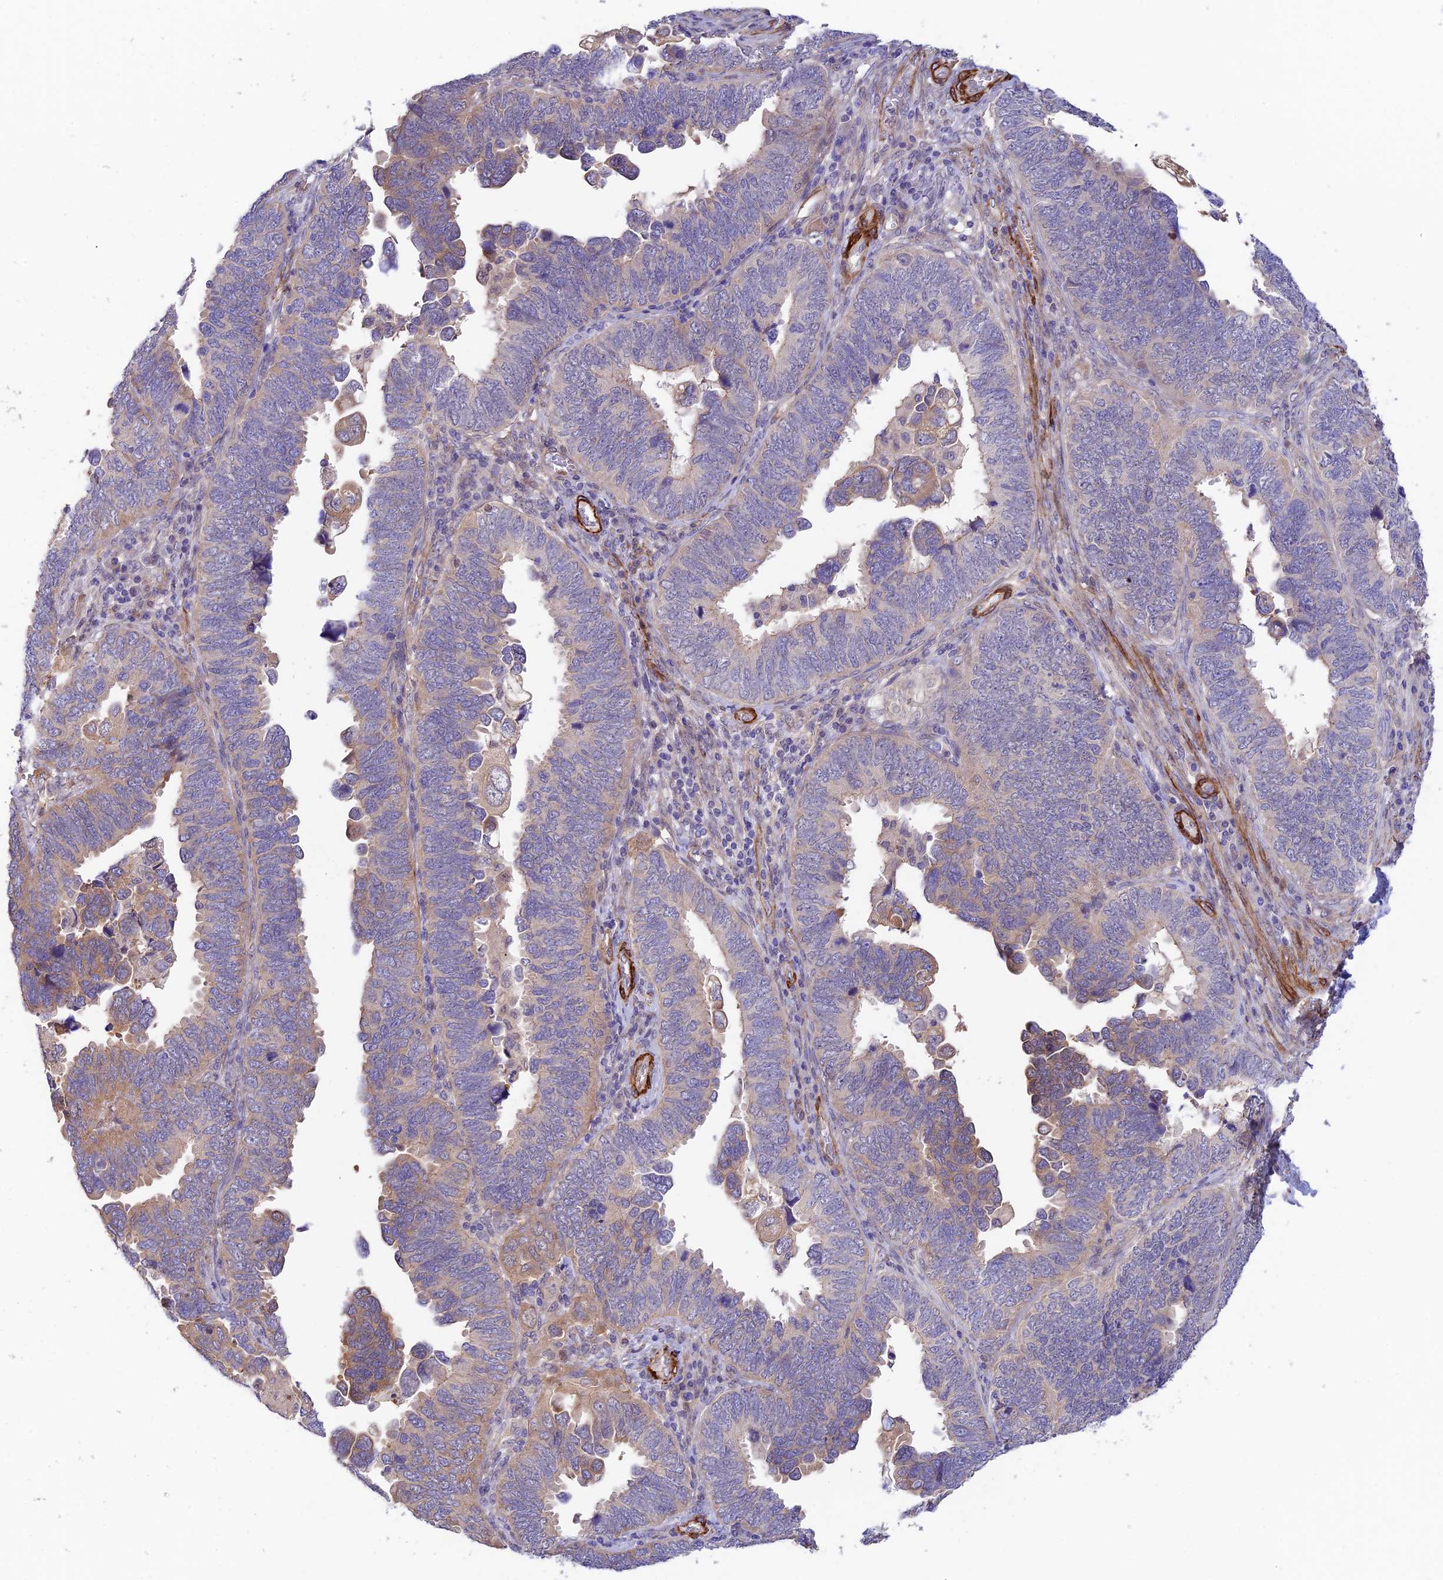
{"staining": {"intensity": "weak", "quantity": "25%-75%", "location": "cytoplasmic/membranous"}, "tissue": "endometrial cancer", "cell_type": "Tumor cells", "image_type": "cancer", "snomed": [{"axis": "morphology", "description": "Adenocarcinoma, NOS"}, {"axis": "topography", "description": "Endometrium"}], "caption": "This image reveals immunohistochemistry (IHC) staining of human endometrial adenocarcinoma, with low weak cytoplasmic/membranous staining in approximately 25%-75% of tumor cells.", "gene": "ANKRD50", "patient": {"sex": "female", "age": 79}}